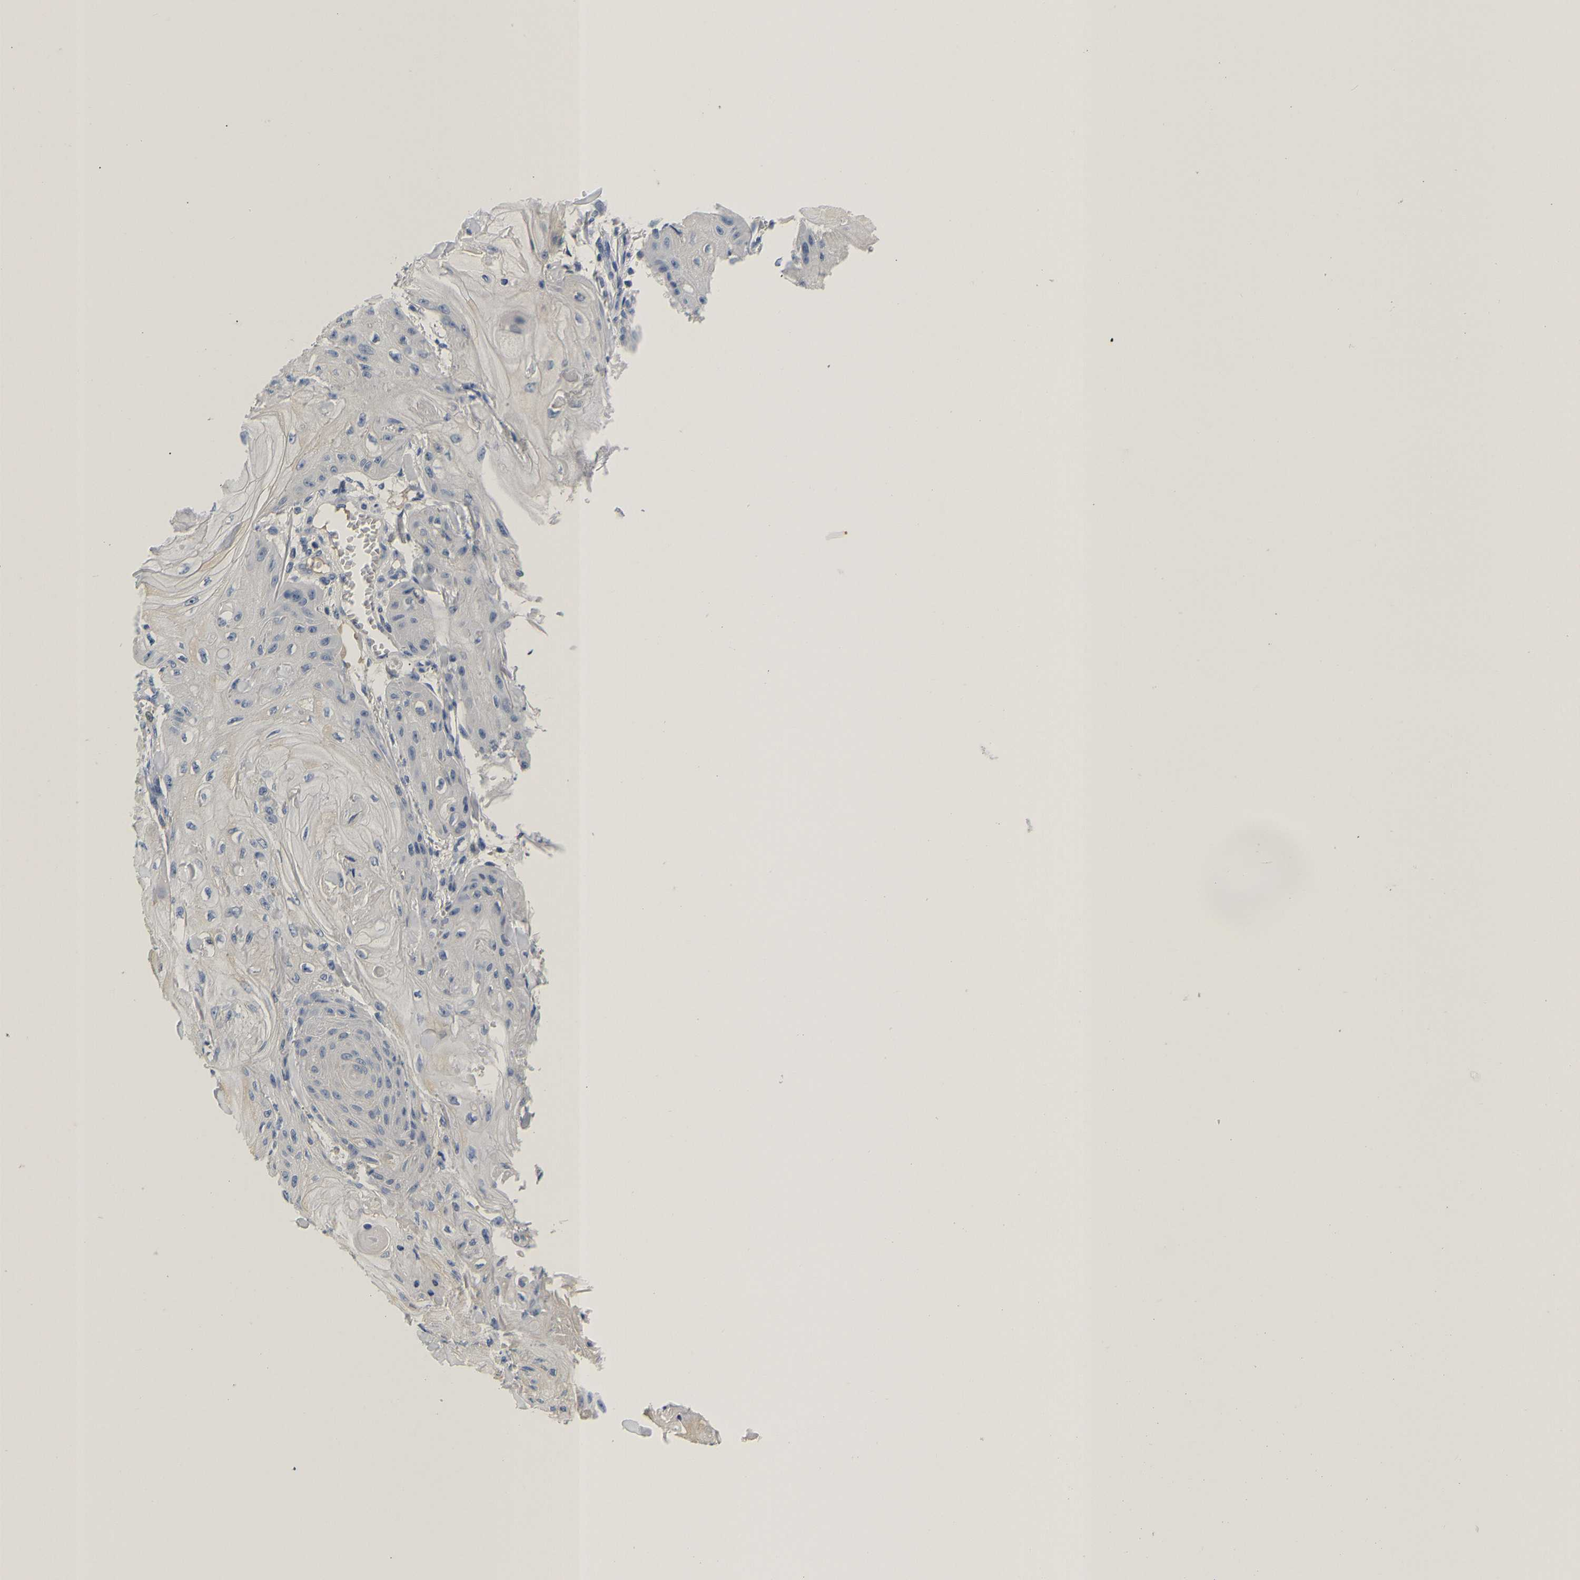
{"staining": {"intensity": "negative", "quantity": "none", "location": "none"}, "tissue": "skin cancer", "cell_type": "Tumor cells", "image_type": "cancer", "snomed": [{"axis": "morphology", "description": "Squamous cell carcinoma, NOS"}, {"axis": "topography", "description": "Skin"}], "caption": "Squamous cell carcinoma (skin) stained for a protein using immunohistochemistry reveals no expression tumor cells.", "gene": "PCK2", "patient": {"sex": "male", "age": 74}}